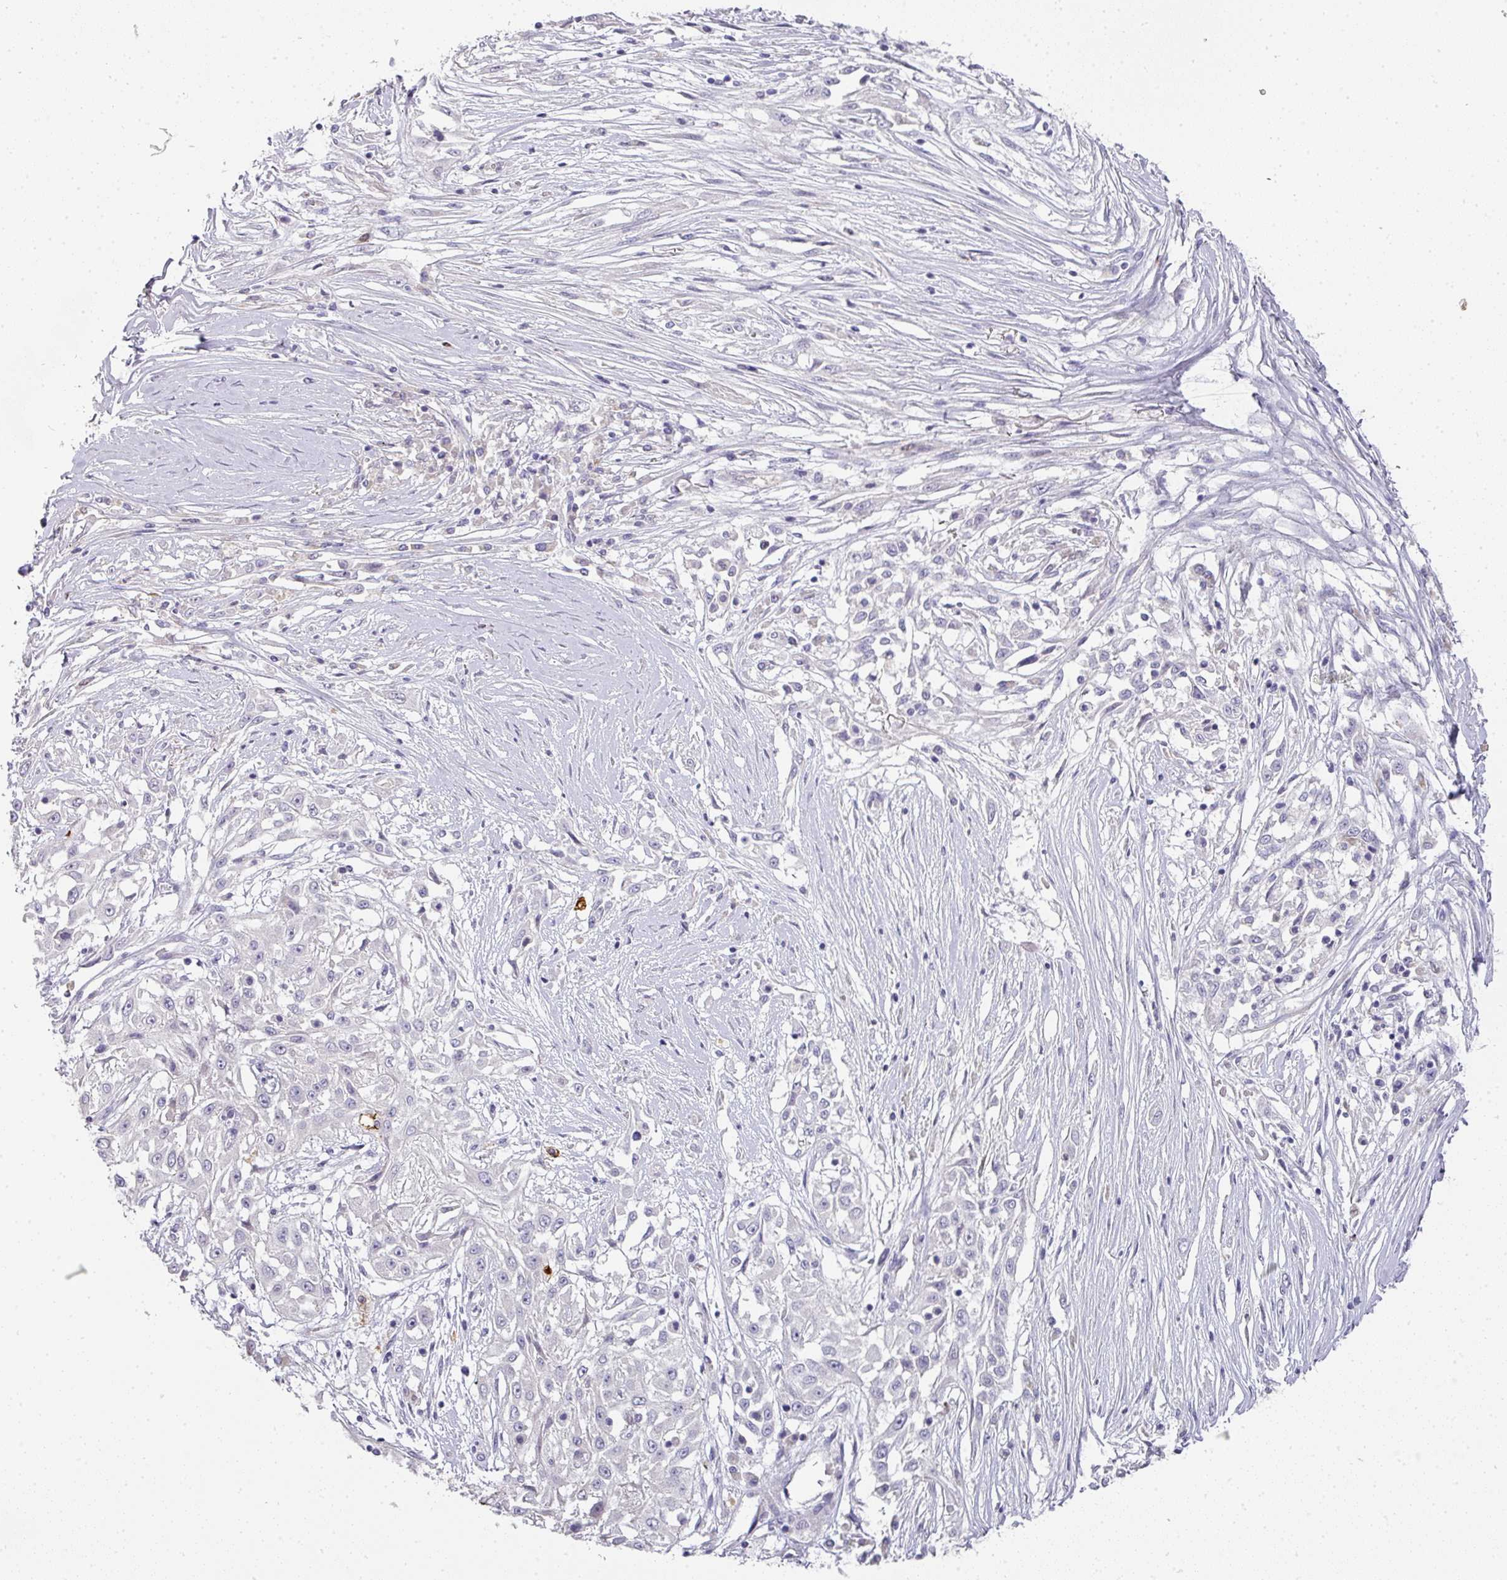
{"staining": {"intensity": "negative", "quantity": "none", "location": "none"}, "tissue": "skin cancer", "cell_type": "Tumor cells", "image_type": "cancer", "snomed": [{"axis": "morphology", "description": "Squamous cell carcinoma, NOS"}, {"axis": "morphology", "description": "Squamous cell carcinoma, metastatic, NOS"}, {"axis": "topography", "description": "Skin"}, {"axis": "topography", "description": "Lymph node"}], "caption": "The histopathology image exhibits no significant staining in tumor cells of skin cancer.", "gene": "HHEX", "patient": {"sex": "male", "age": 75}}